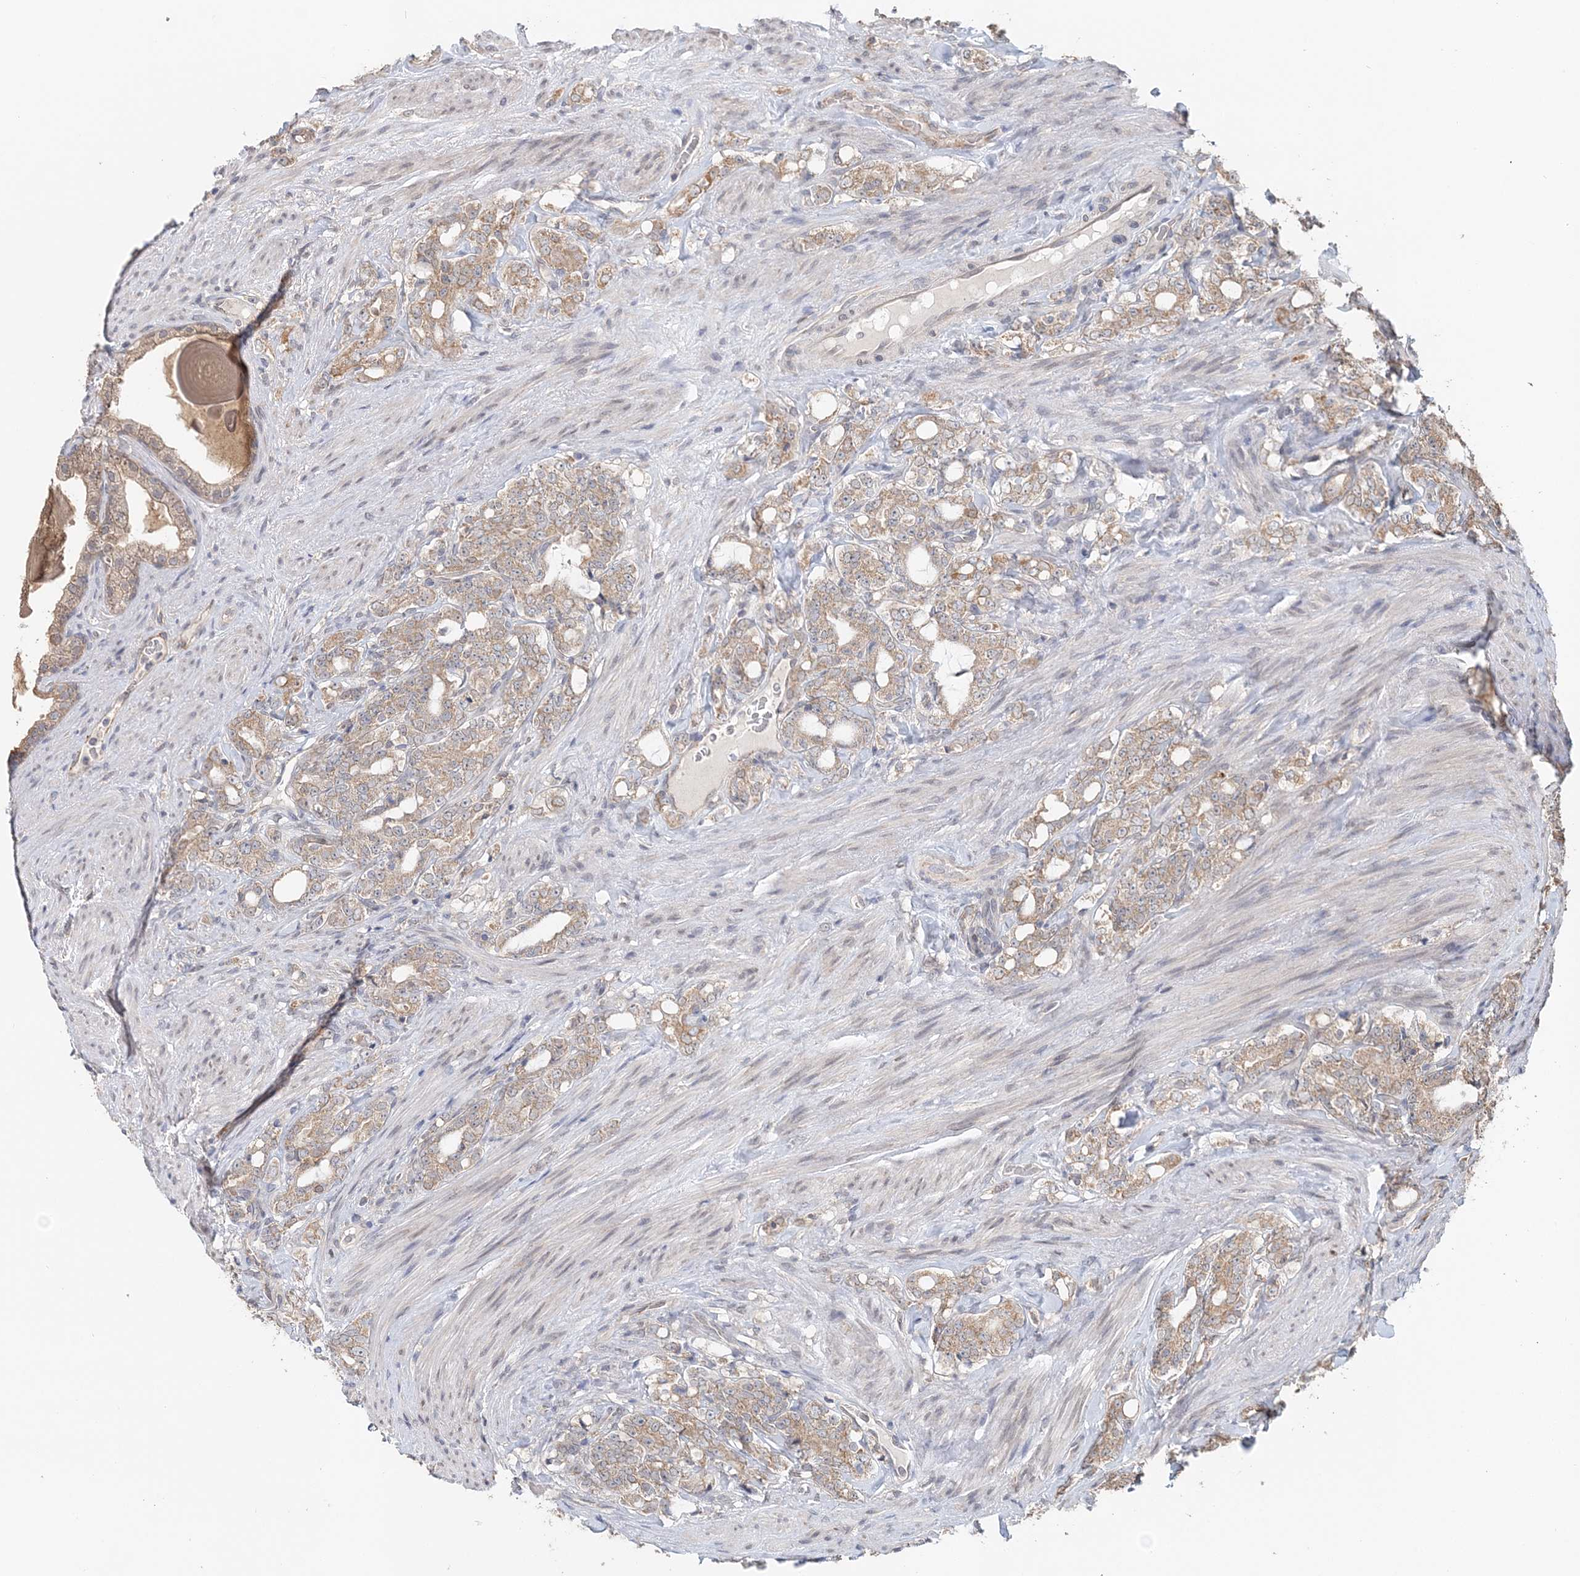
{"staining": {"intensity": "weak", "quantity": ">75%", "location": "cytoplasmic/membranous"}, "tissue": "prostate cancer", "cell_type": "Tumor cells", "image_type": "cancer", "snomed": [{"axis": "morphology", "description": "Adenocarcinoma, High grade"}, {"axis": "topography", "description": "Prostate"}], "caption": "Tumor cells show weak cytoplasmic/membranous staining in about >75% of cells in prostate adenocarcinoma (high-grade). Nuclei are stained in blue.", "gene": "FBXO38", "patient": {"sex": "male", "age": 64}}